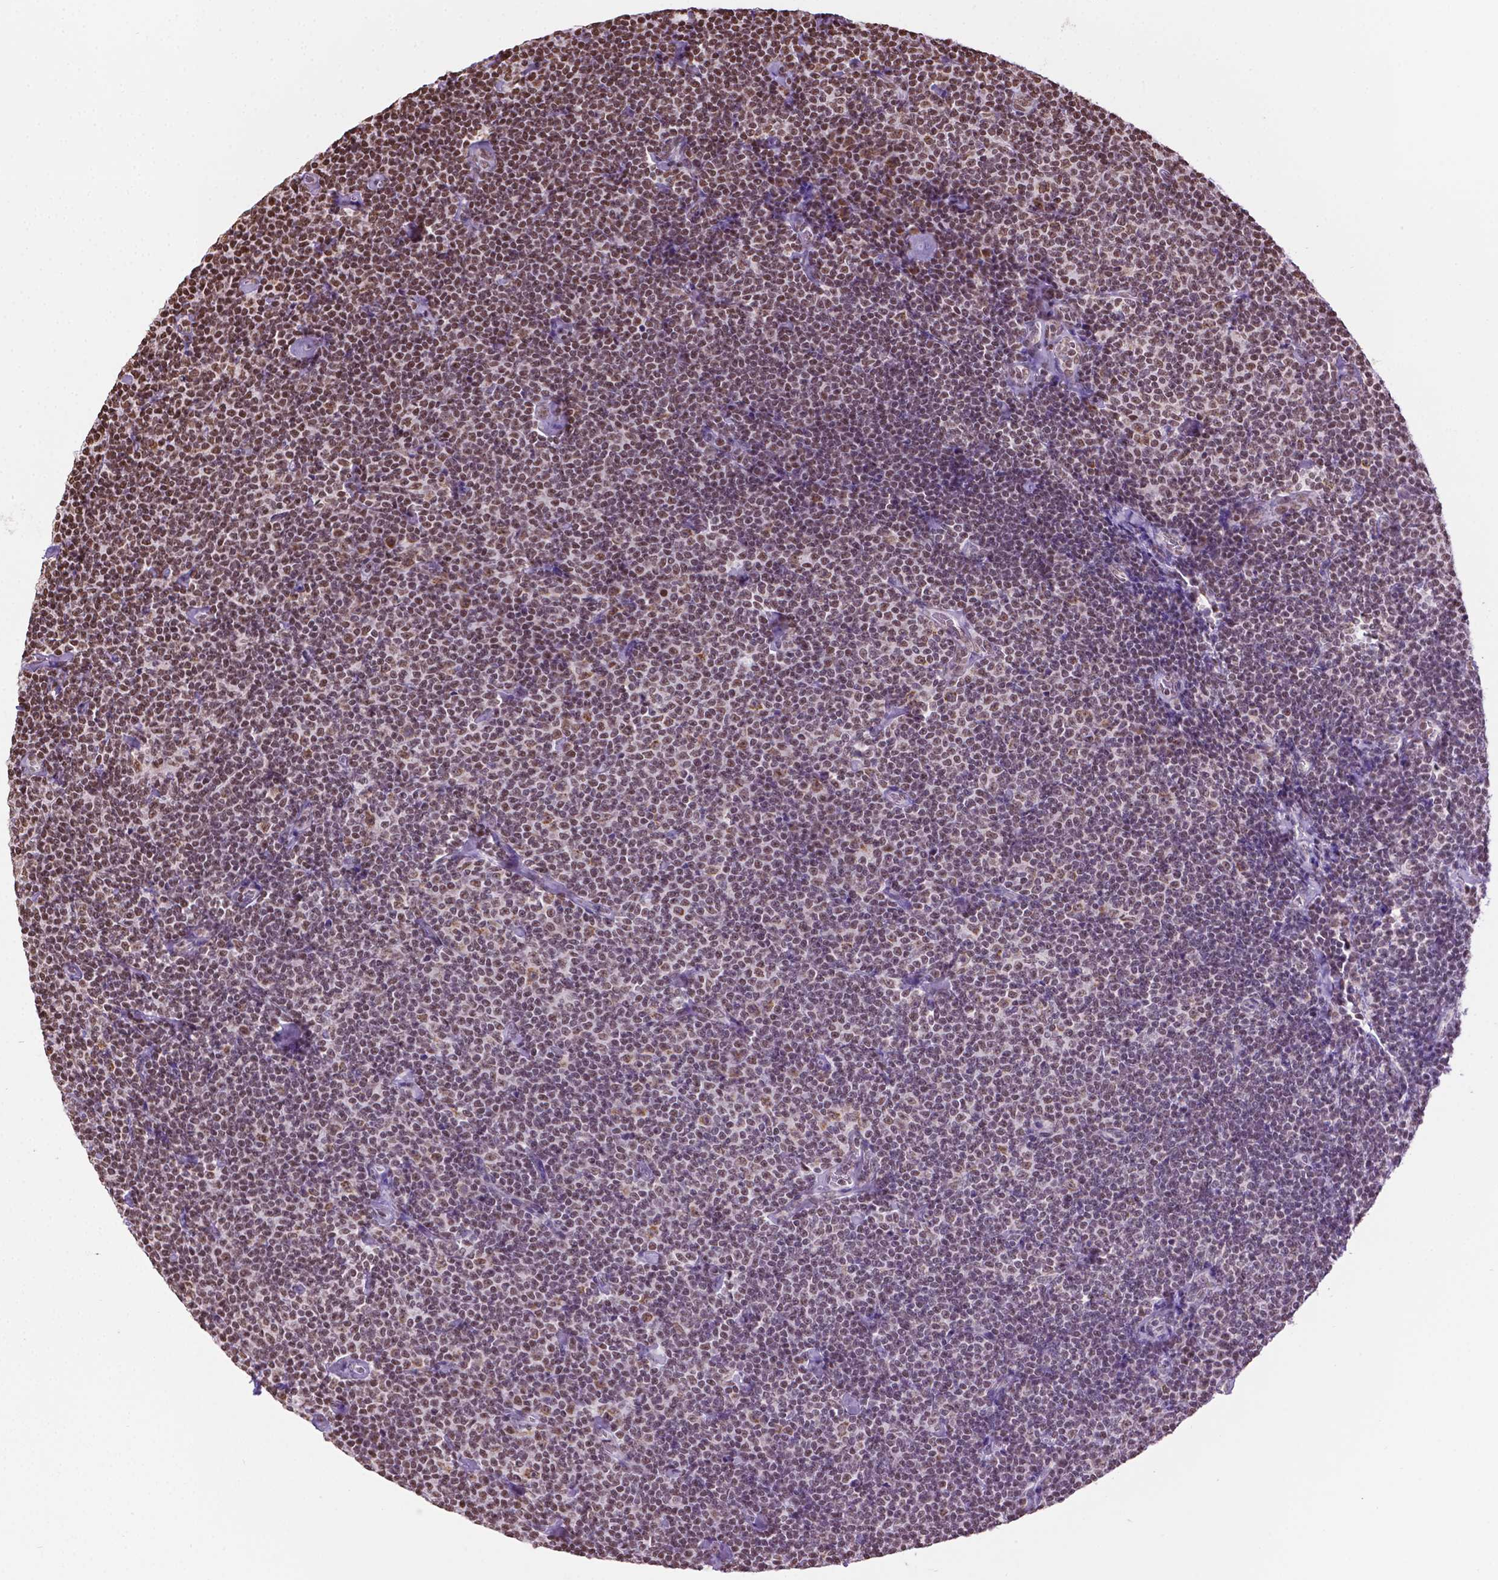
{"staining": {"intensity": "moderate", "quantity": "25%-75%", "location": "nuclear"}, "tissue": "lymphoma", "cell_type": "Tumor cells", "image_type": "cancer", "snomed": [{"axis": "morphology", "description": "Malignant lymphoma, non-Hodgkin's type, Low grade"}, {"axis": "topography", "description": "Lymph node"}], "caption": "Immunohistochemical staining of lymphoma reveals moderate nuclear protein staining in about 25%-75% of tumor cells. (DAB (3,3'-diaminobenzidine) = brown stain, brightfield microscopy at high magnification).", "gene": "COL23A1", "patient": {"sex": "male", "age": 81}}